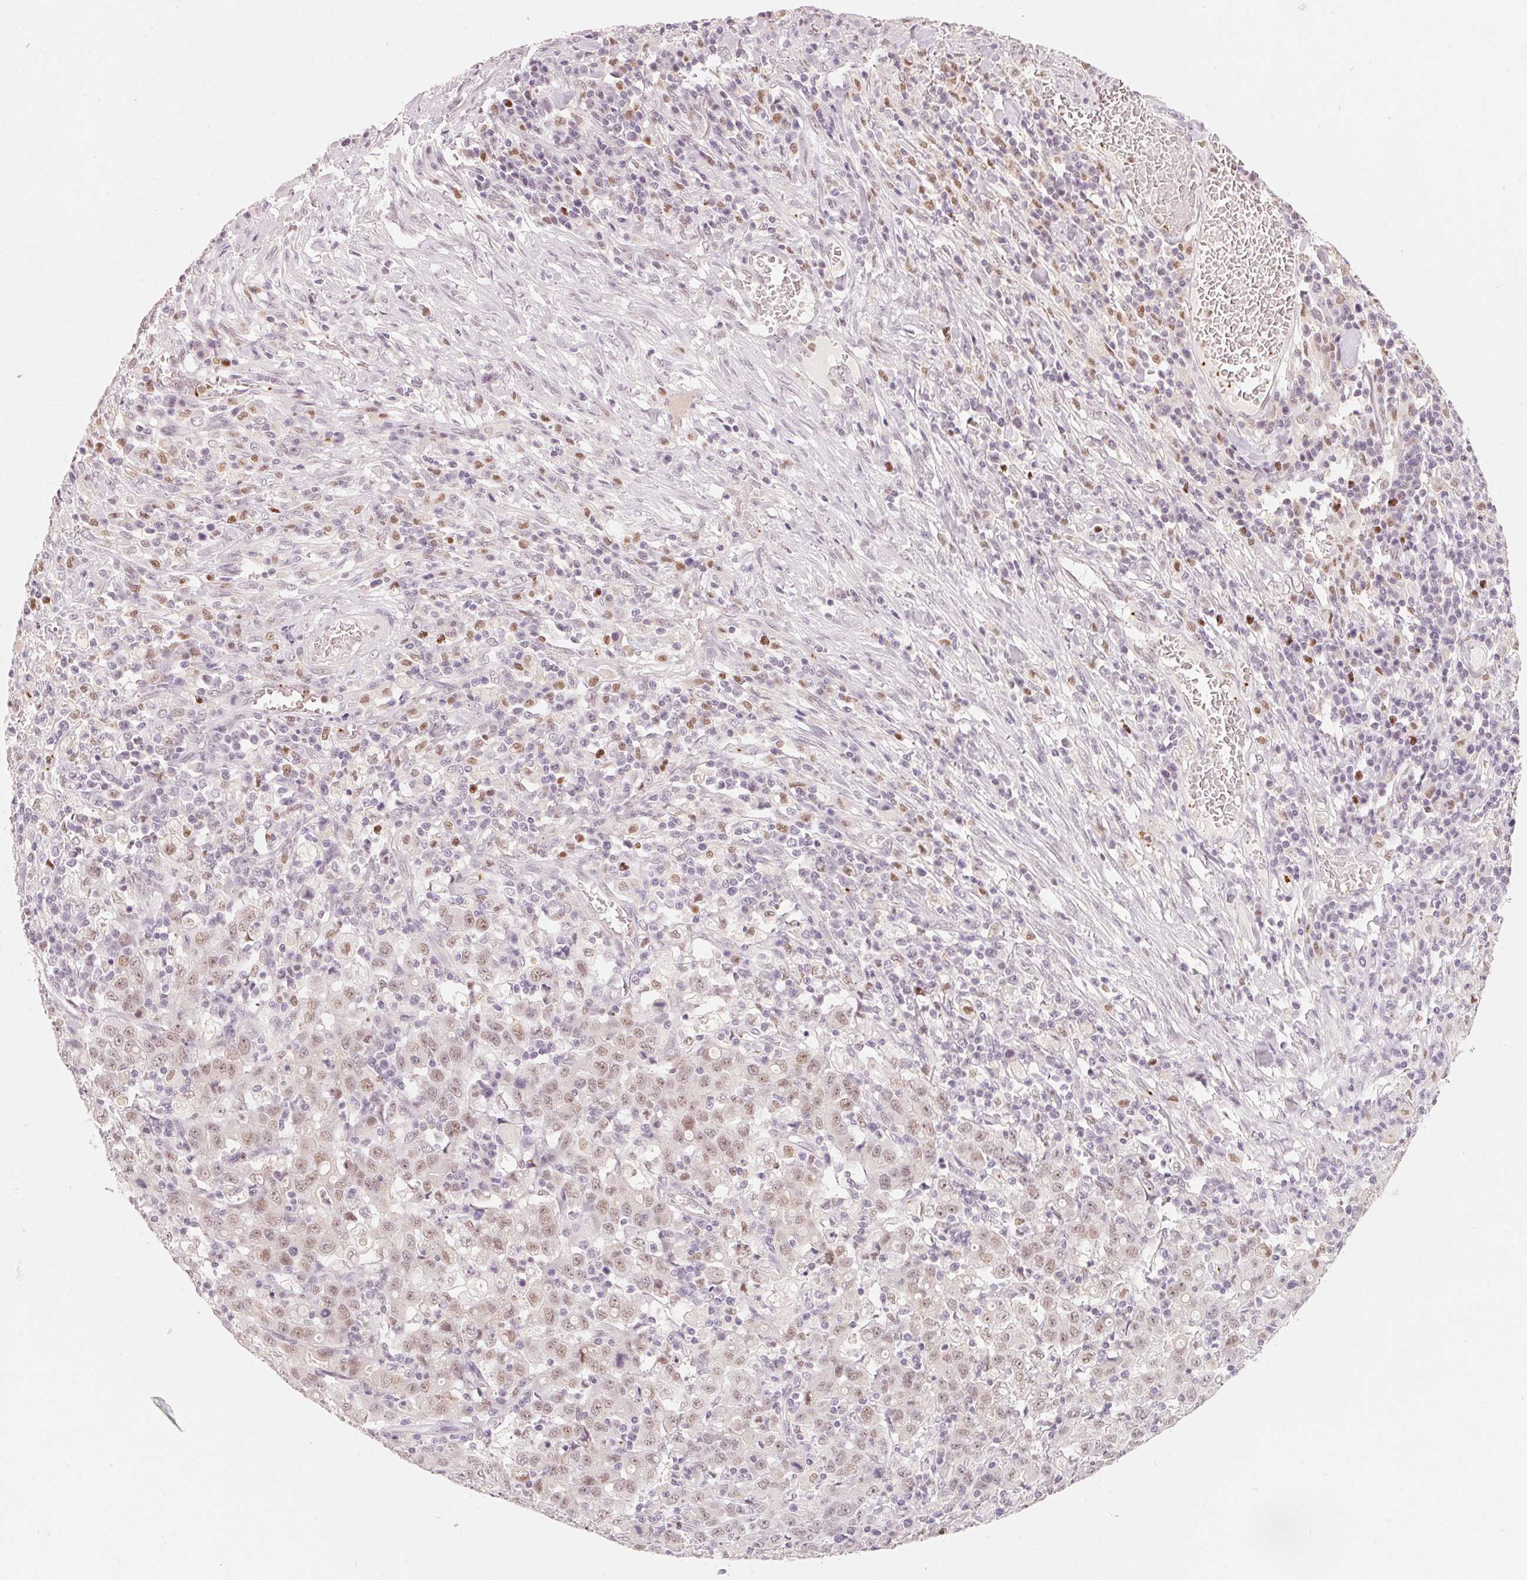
{"staining": {"intensity": "weak", "quantity": ">75%", "location": "nuclear"}, "tissue": "stomach cancer", "cell_type": "Tumor cells", "image_type": "cancer", "snomed": [{"axis": "morphology", "description": "Adenocarcinoma, NOS"}, {"axis": "topography", "description": "Stomach, upper"}], "caption": "A micrograph showing weak nuclear staining in about >75% of tumor cells in adenocarcinoma (stomach), as visualized by brown immunohistochemical staining.", "gene": "ARHGAP22", "patient": {"sex": "male", "age": 69}}